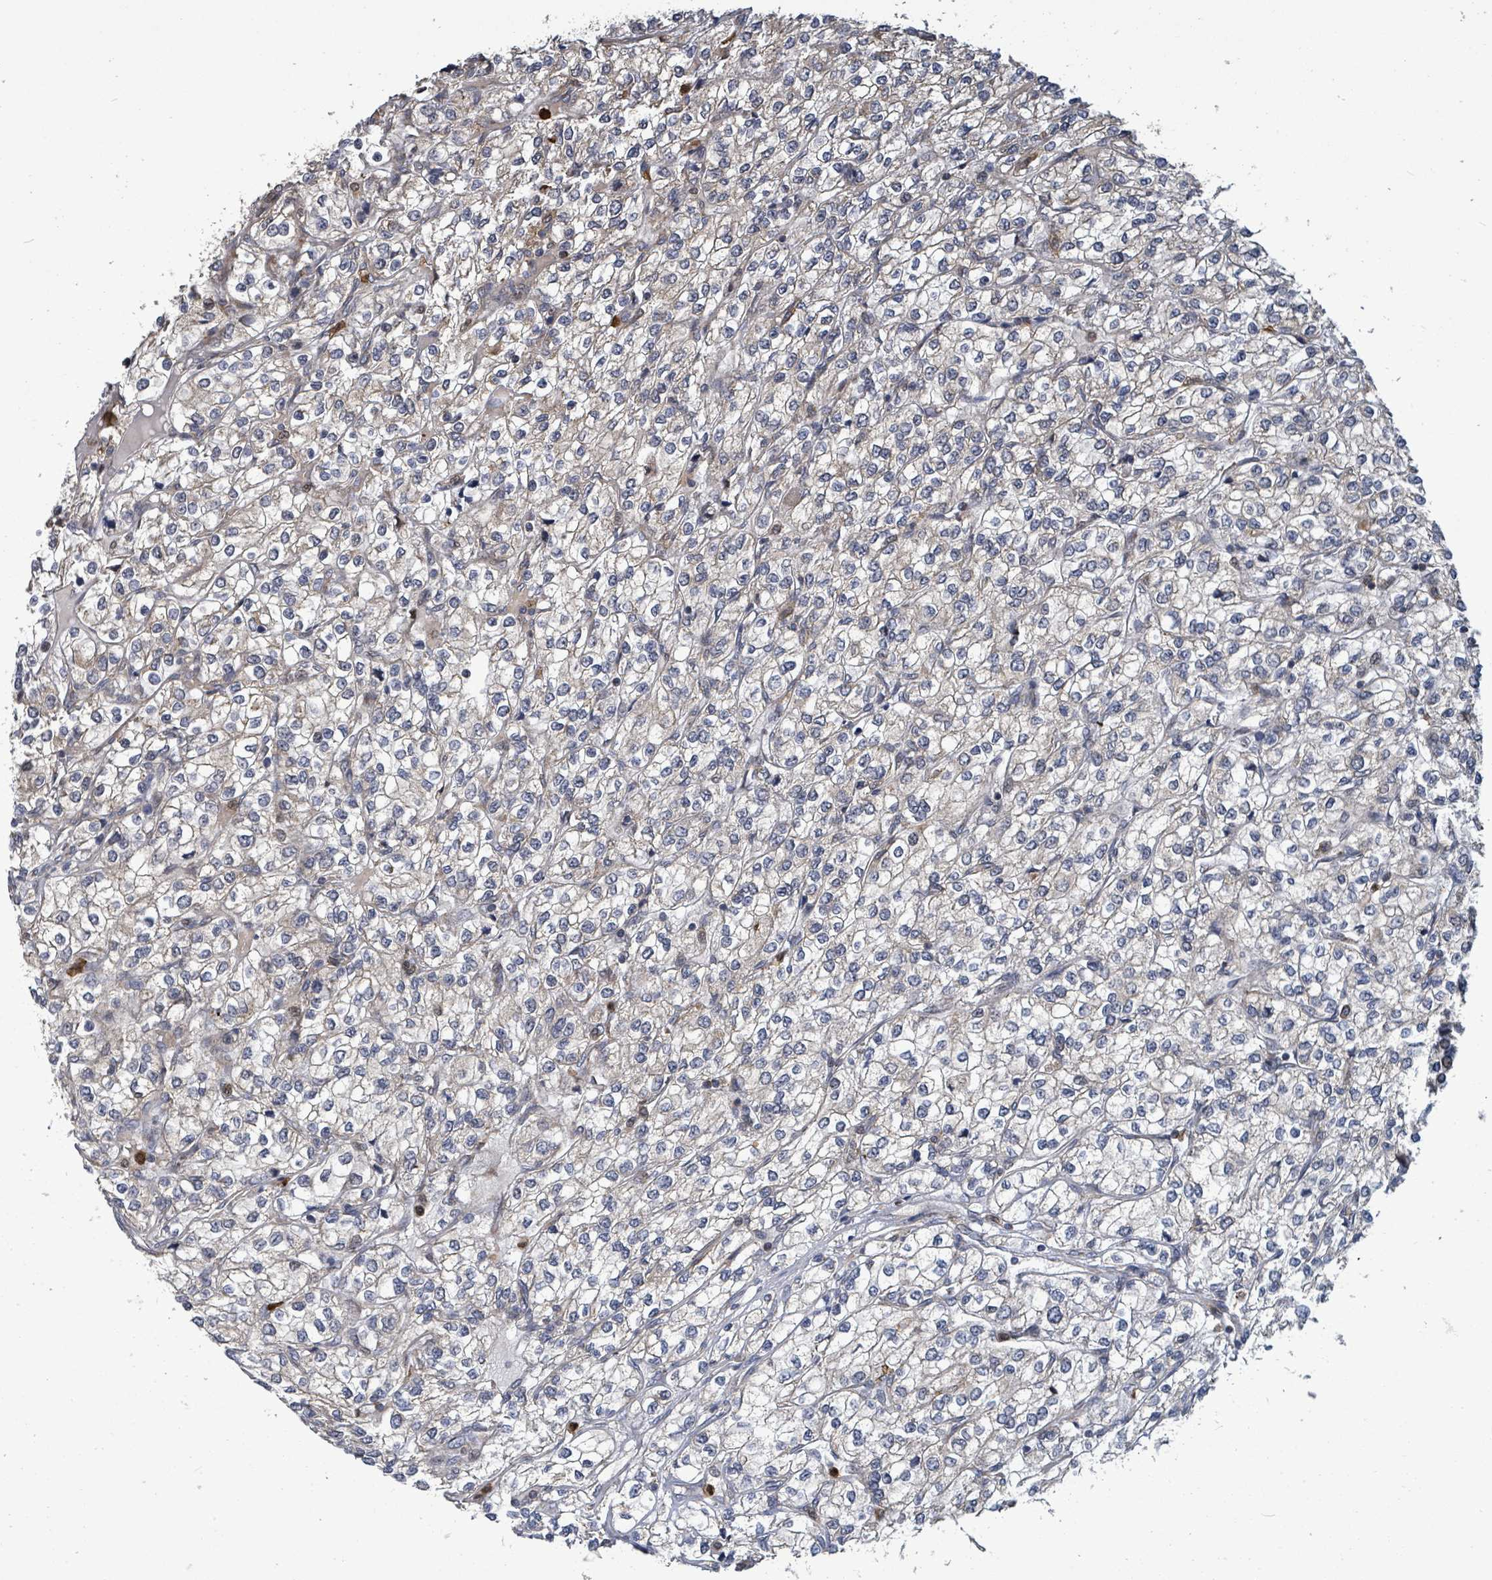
{"staining": {"intensity": "negative", "quantity": "none", "location": "none"}, "tissue": "renal cancer", "cell_type": "Tumor cells", "image_type": "cancer", "snomed": [{"axis": "morphology", "description": "Adenocarcinoma, NOS"}, {"axis": "topography", "description": "Kidney"}], "caption": "This is an immunohistochemistry photomicrograph of renal cancer. There is no staining in tumor cells.", "gene": "COQ6", "patient": {"sex": "male", "age": 80}}